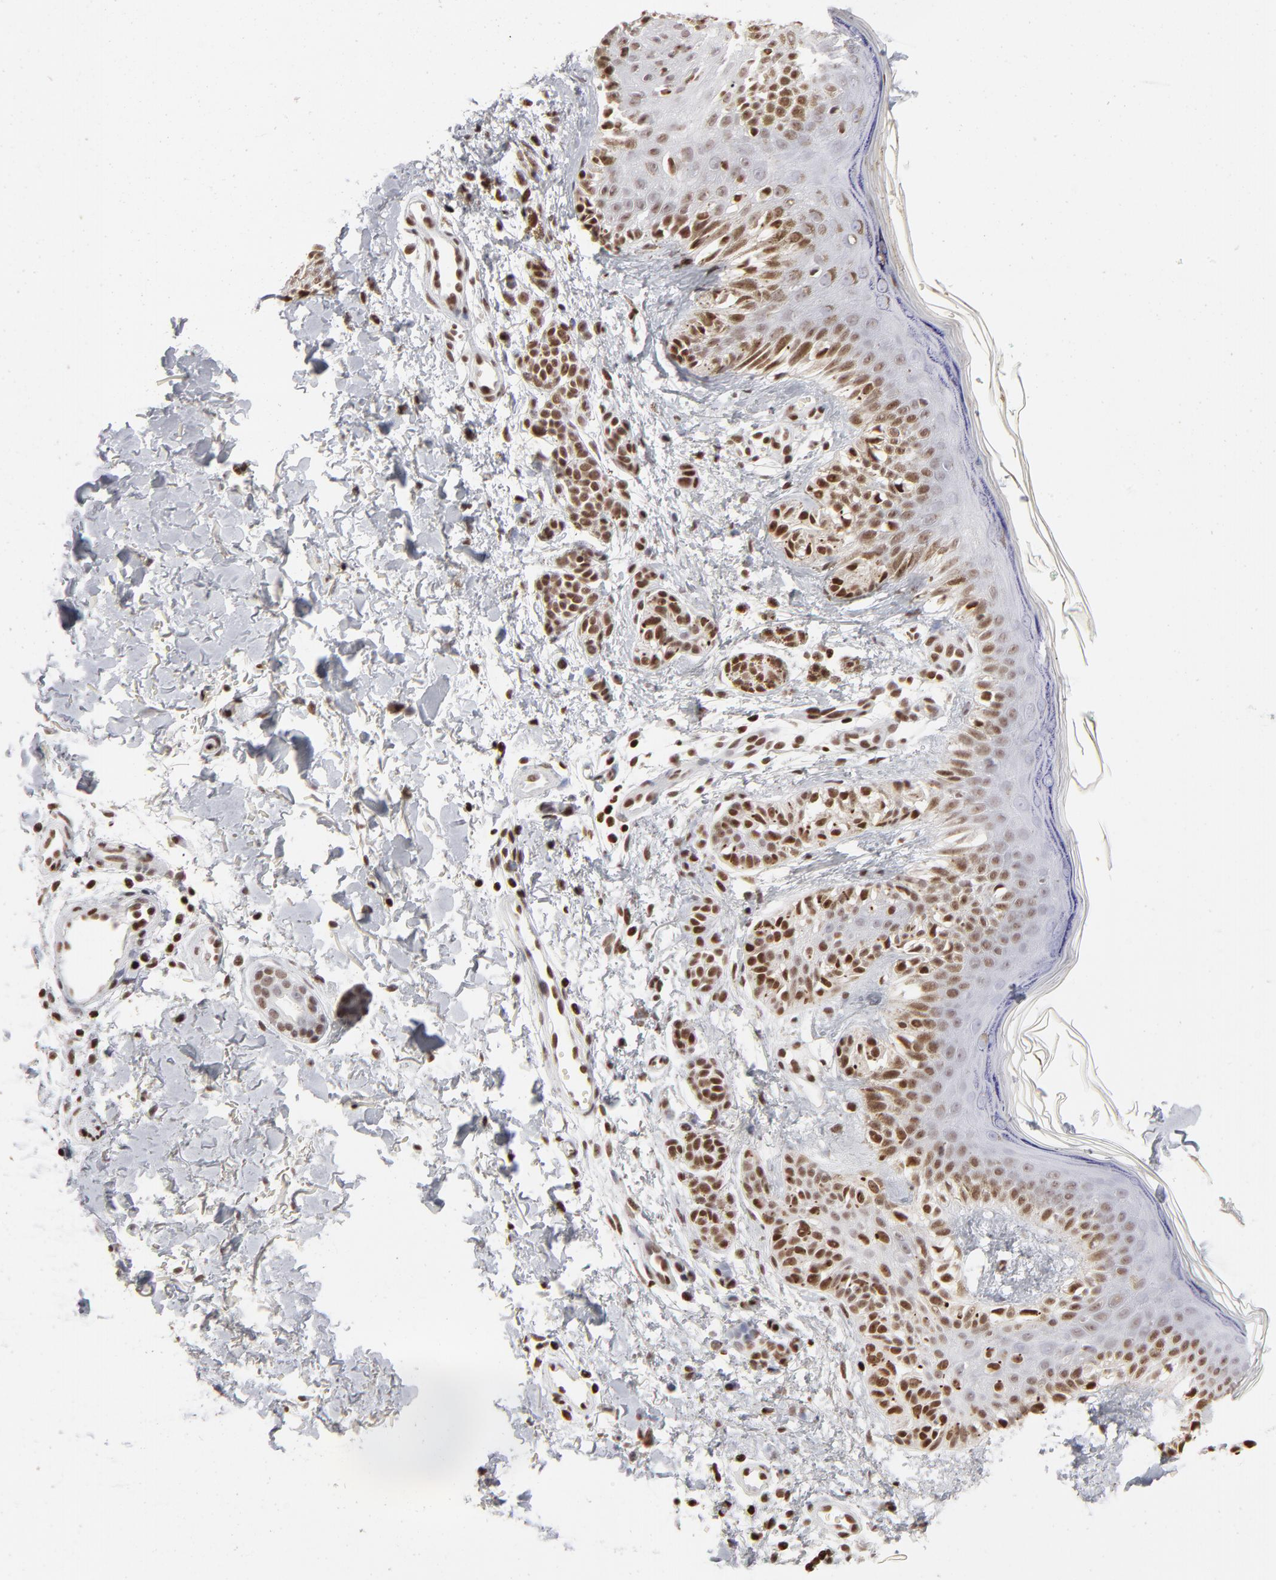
{"staining": {"intensity": "strong", "quantity": ">75%", "location": "nuclear"}, "tissue": "melanoma", "cell_type": "Tumor cells", "image_type": "cancer", "snomed": [{"axis": "morphology", "description": "Normal tissue, NOS"}, {"axis": "morphology", "description": "Malignant melanoma, NOS"}, {"axis": "topography", "description": "Skin"}], "caption": "Immunohistochemistry (IHC) staining of malignant melanoma, which displays high levels of strong nuclear staining in about >75% of tumor cells indicating strong nuclear protein positivity. The staining was performed using DAB (brown) for protein detection and nuclei were counterstained in hematoxylin (blue).", "gene": "PARP1", "patient": {"sex": "male", "age": 83}}